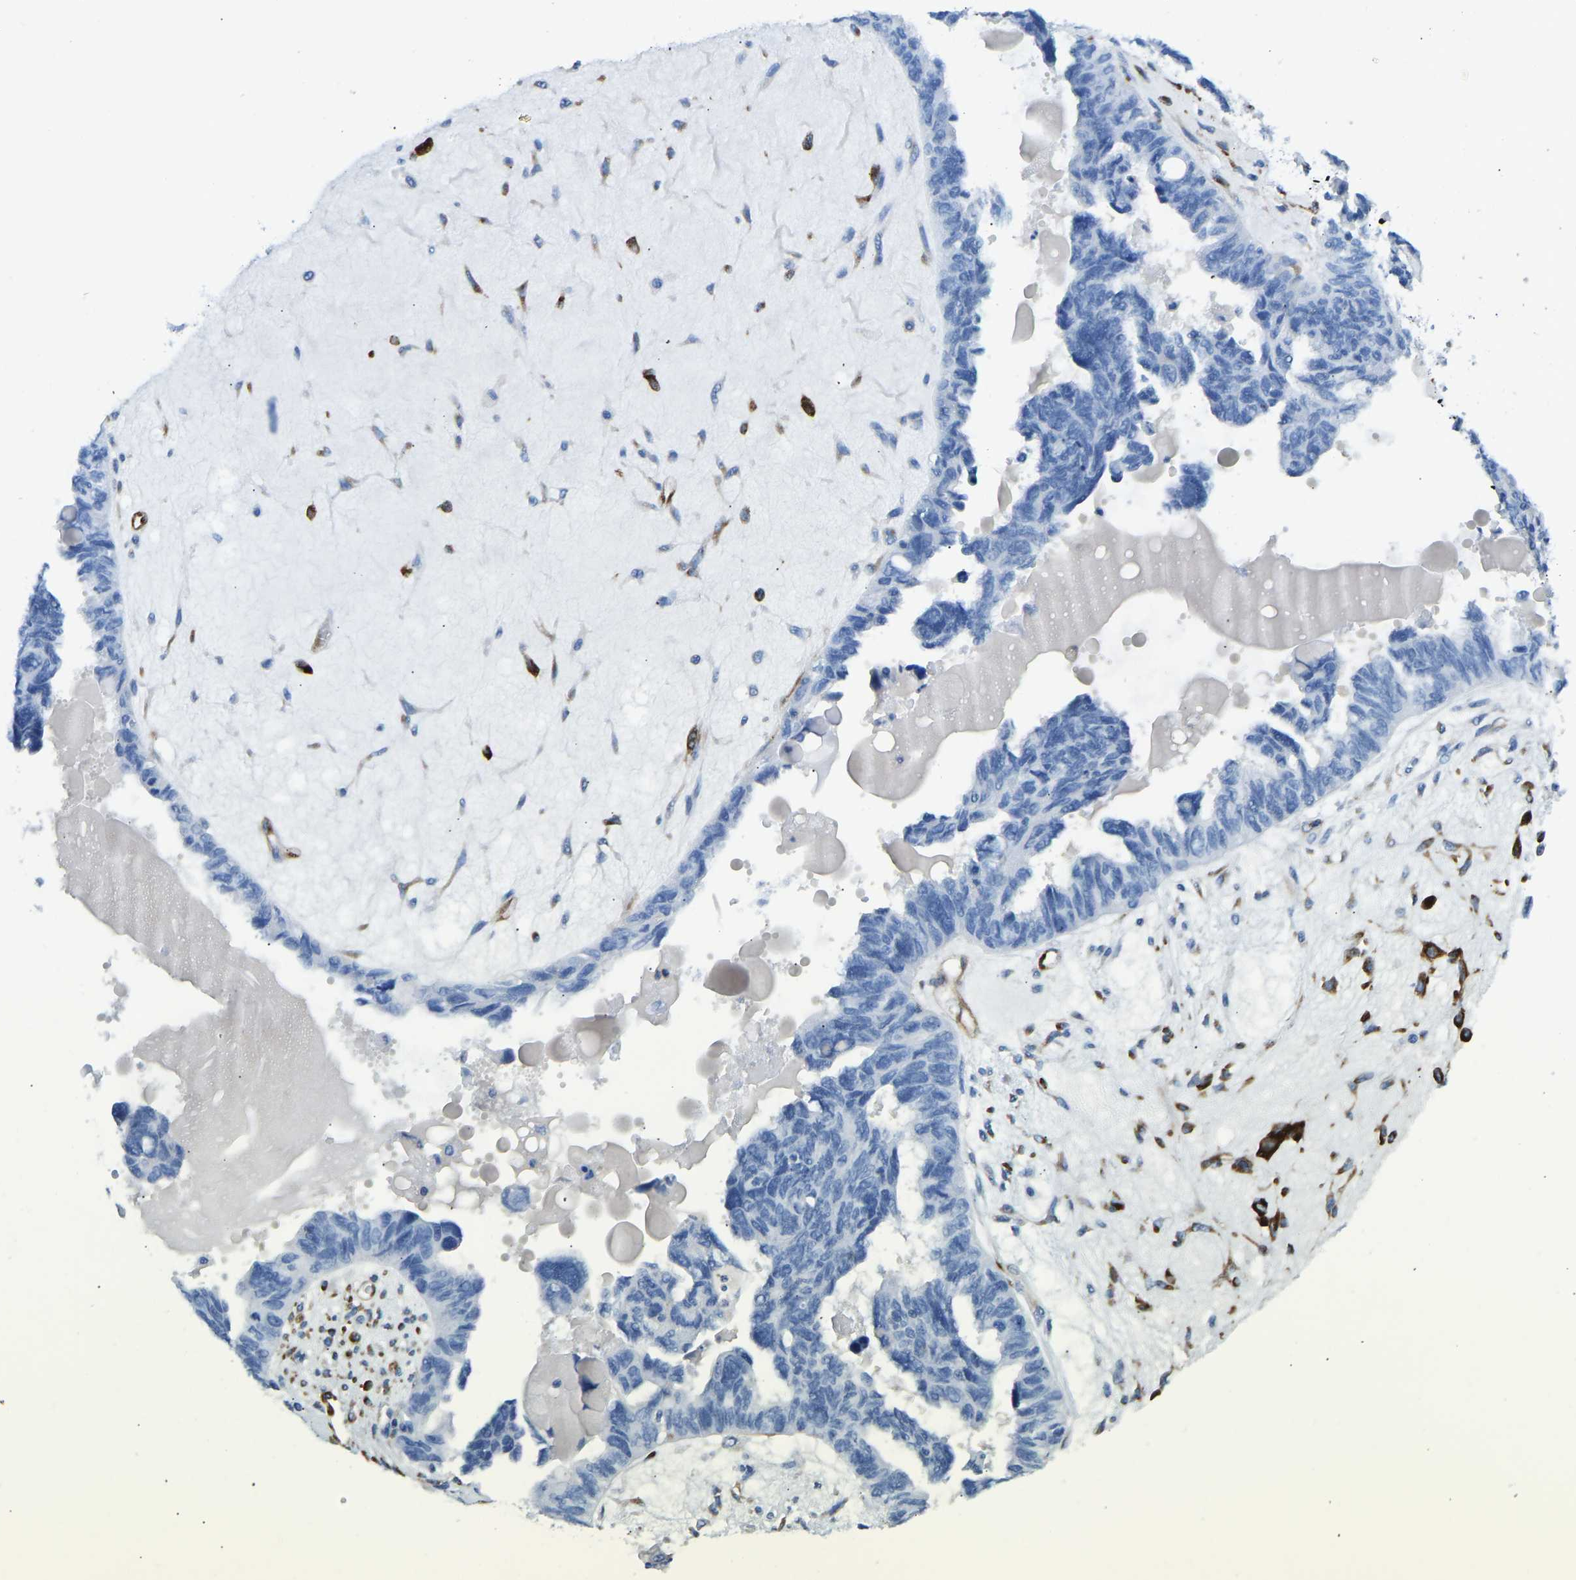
{"staining": {"intensity": "negative", "quantity": "none", "location": "none"}, "tissue": "ovarian cancer", "cell_type": "Tumor cells", "image_type": "cancer", "snomed": [{"axis": "morphology", "description": "Cystadenocarcinoma, serous, NOS"}, {"axis": "topography", "description": "Ovary"}], "caption": "A photomicrograph of ovarian serous cystadenocarcinoma stained for a protein shows no brown staining in tumor cells.", "gene": "COL15A1", "patient": {"sex": "female", "age": 79}}